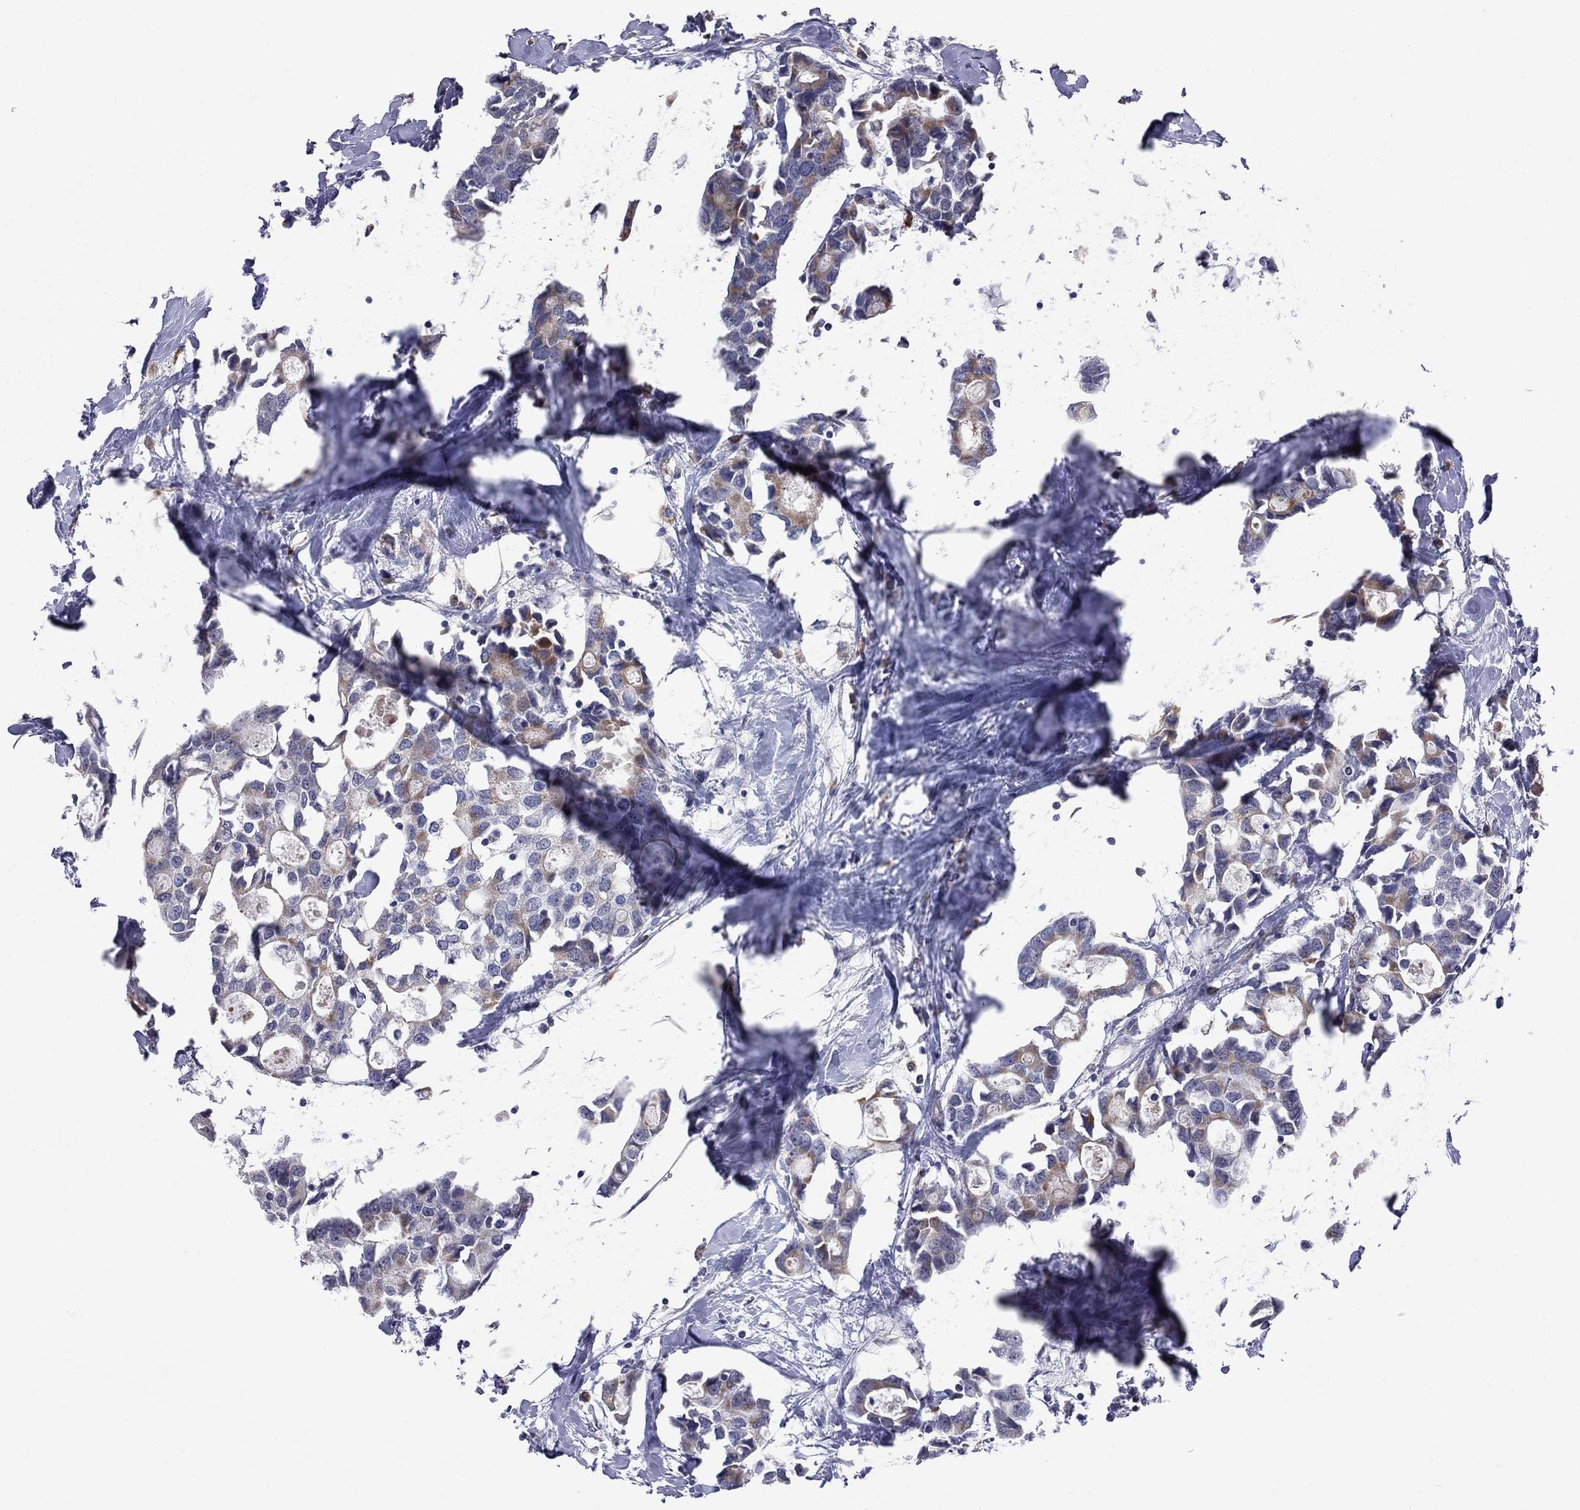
{"staining": {"intensity": "moderate", "quantity": ">75%", "location": "cytoplasmic/membranous"}, "tissue": "breast cancer", "cell_type": "Tumor cells", "image_type": "cancer", "snomed": [{"axis": "morphology", "description": "Duct carcinoma"}, {"axis": "topography", "description": "Breast"}], "caption": "Immunohistochemical staining of invasive ductal carcinoma (breast) shows medium levels of moderate cytoplasmic/membranous protein positivity in approximately >75% of tumor cells.", "gene": "NDUFB1", "patient": {"sex": "female", "age": 83}}